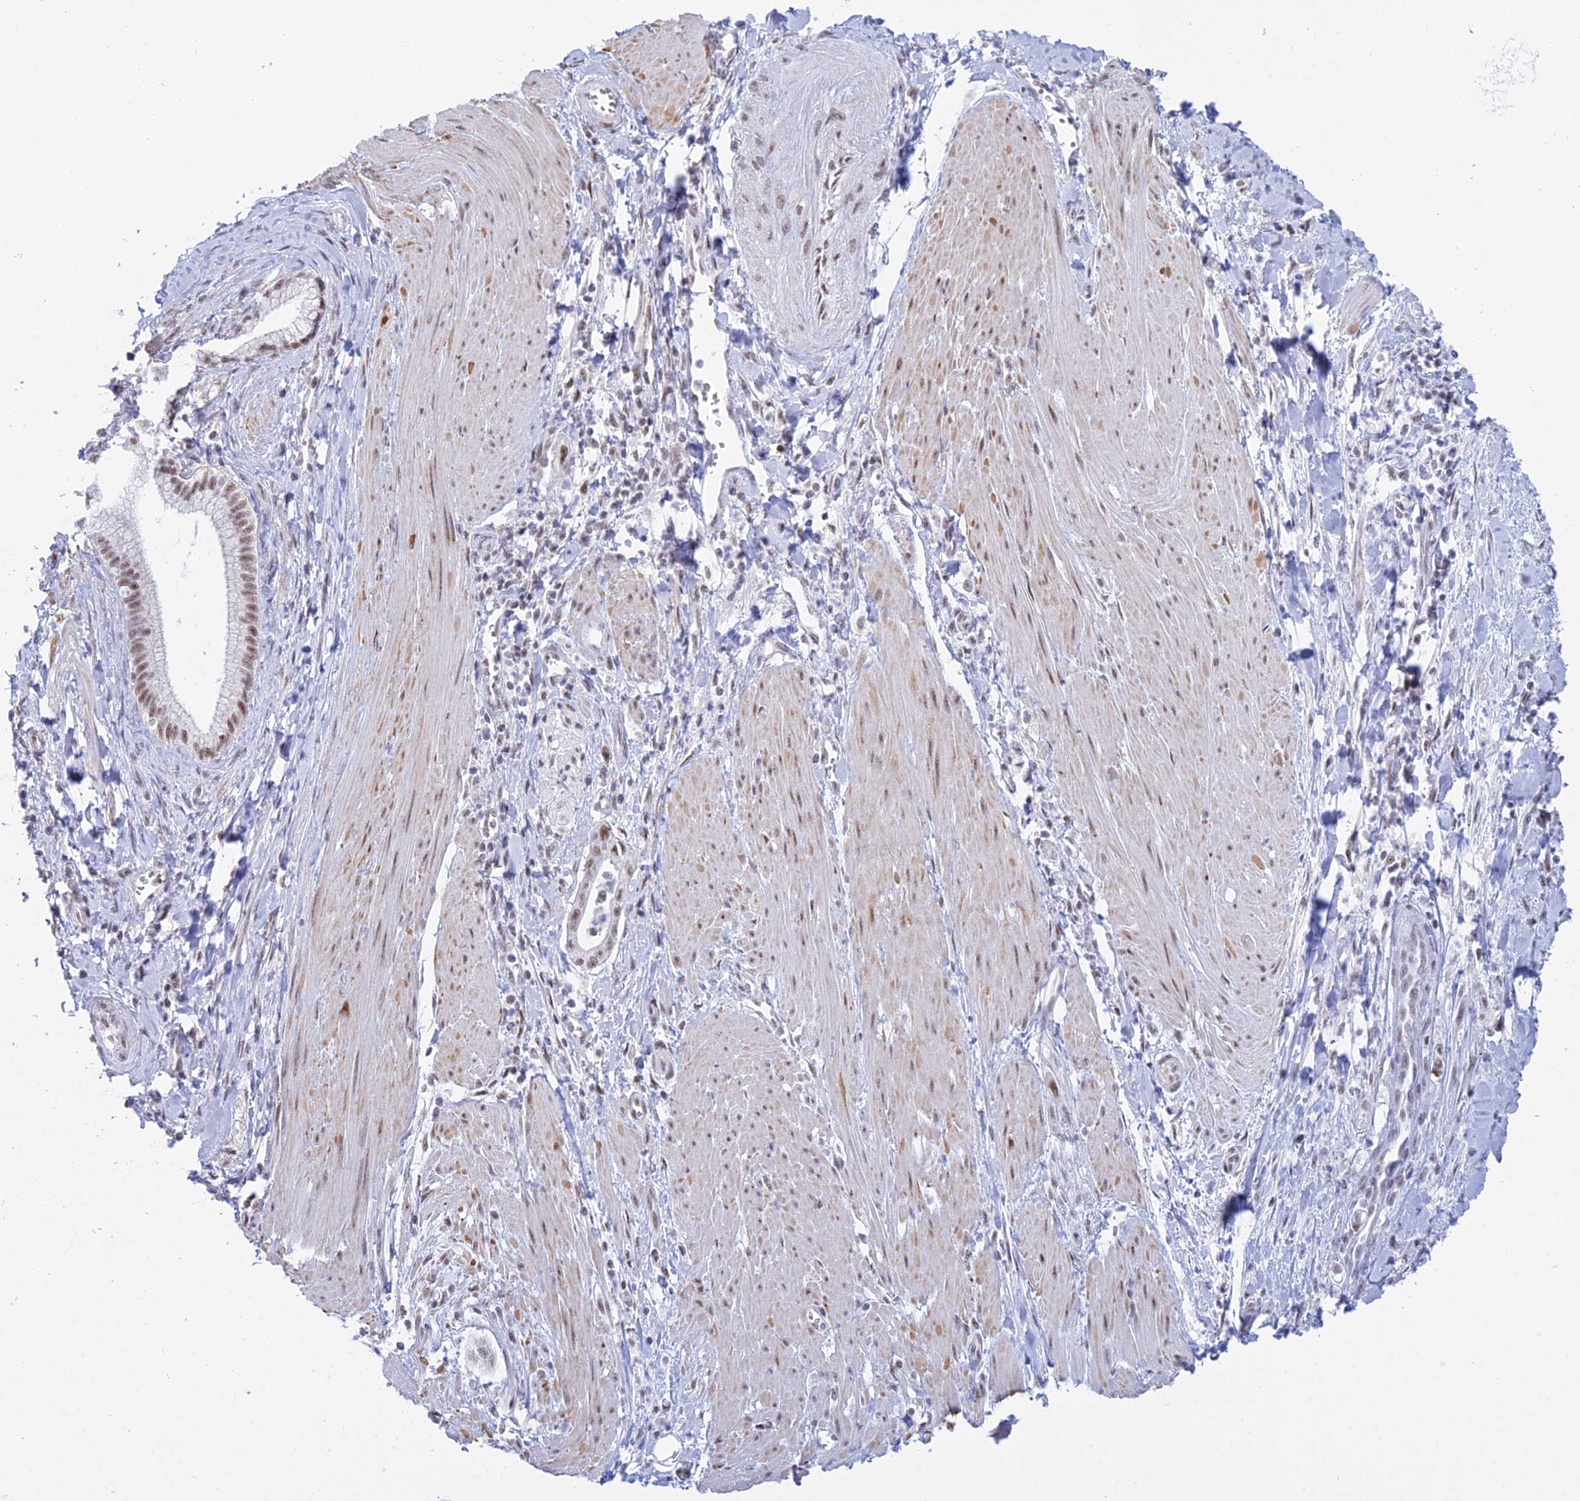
{"staining": {"intensity": "moderate", "quantity": ">75%", "location": "nuclear"}, "tissue": "pancreatic cancer", "cell_type": "Tumor cells", "image_type": "cancer", "snomed": [{"axis": "morphology", "description": "Adenocarcinoma, NOS"}, {"axis": "topography", "description": "Pancreas"}], "caption": "Approximately >75% of tumor cells in human pancreatic adenocarcinoma demonstrate moderate nuclear protein staining as visualized by brown immunohistochemical staining.", "gene": "KLF14", "patient": {"sex": "male", "age": 78}}